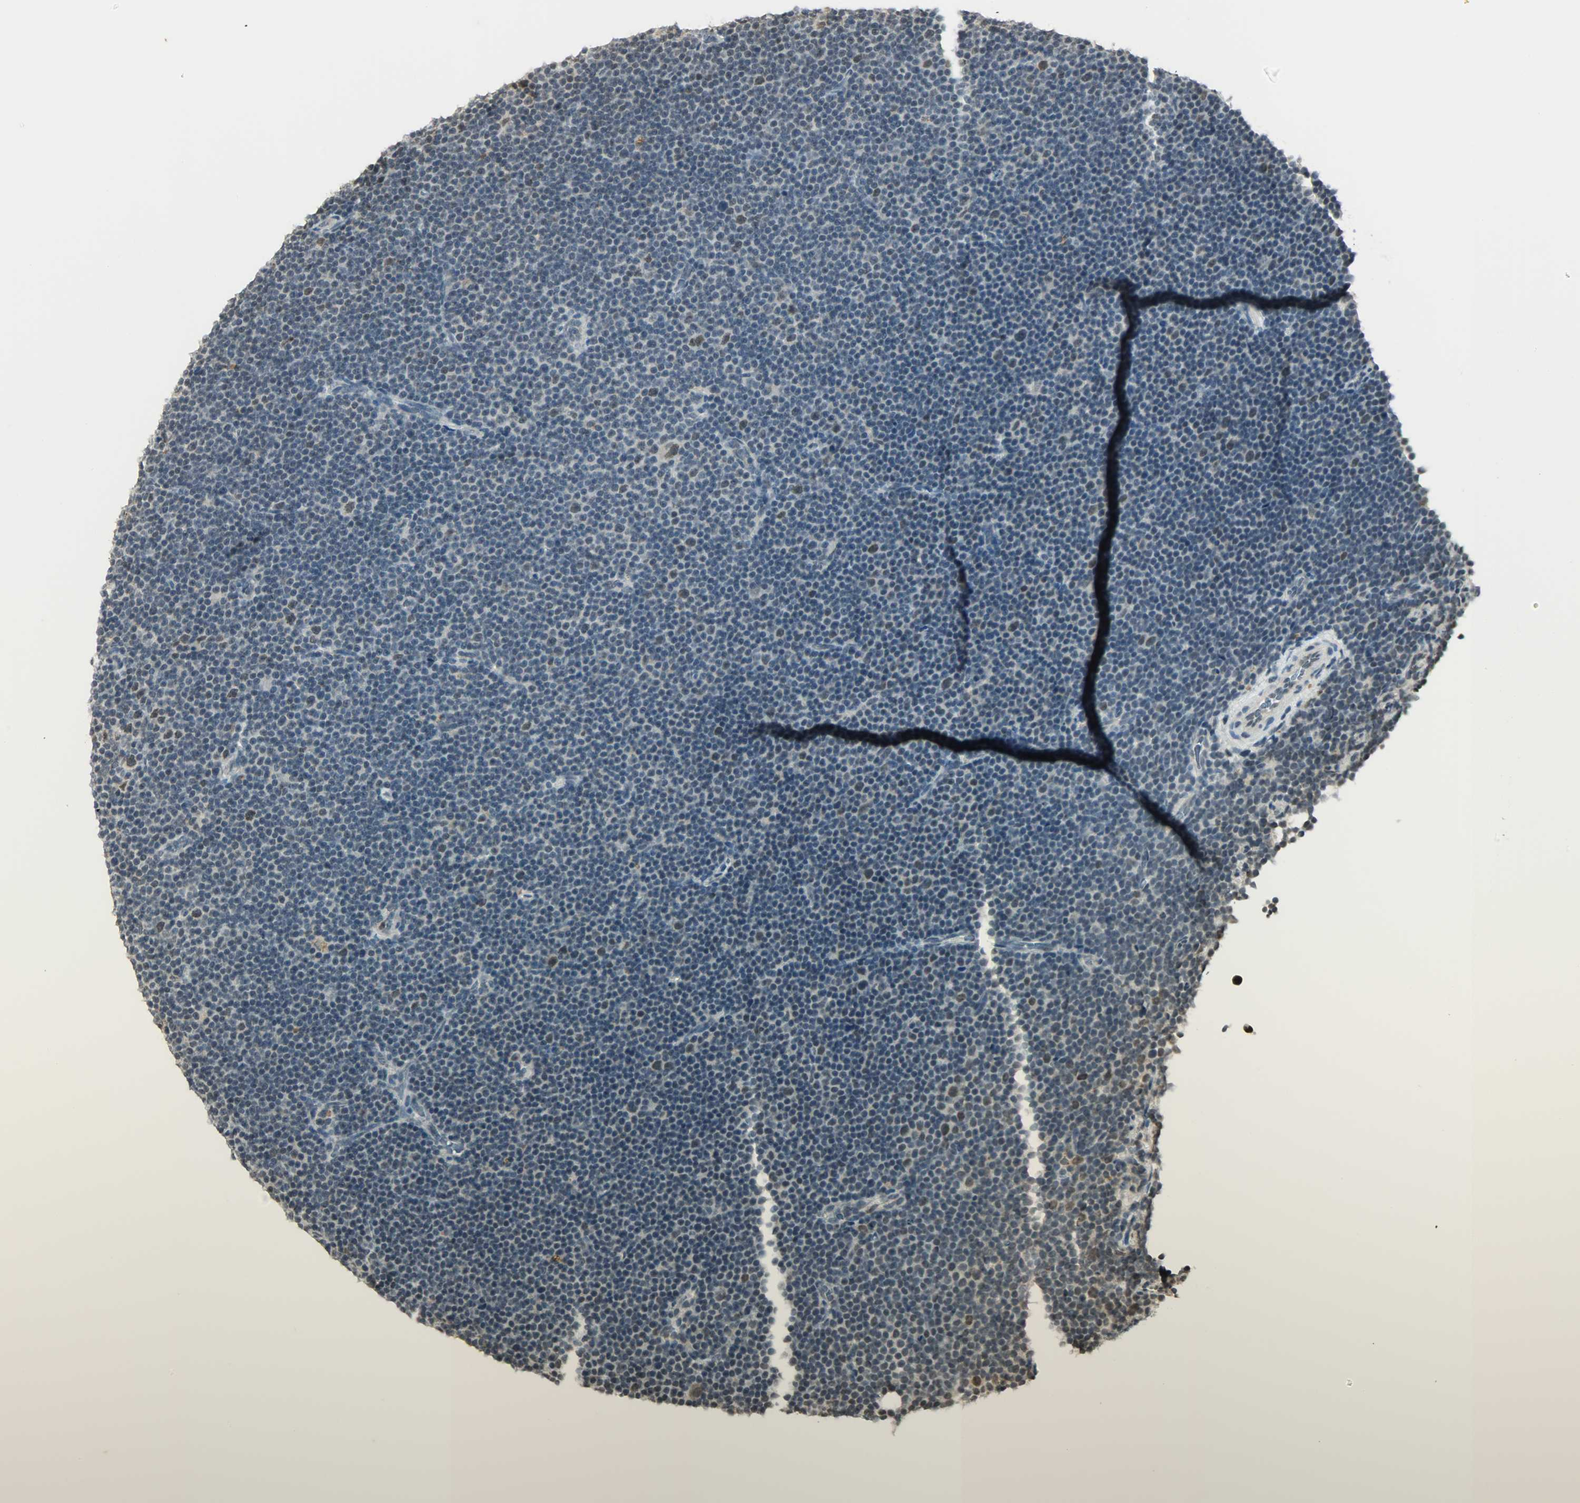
{"staining": {"intensity": "weak", "quantity": "<25%", "location": "nuclear"}, "tissue": "lymphoma", "cell_type": "Tumor cells", "image_type": "cancer", "snomed": [{"axis": "morphology", "description": "Malignant lymphoma, non-Hodgkin's type, Low grade"}, {"axis": "topography", "description": "Lymph node"}], "caption": "Lymphoma stained for a protein using IHC exhibits no positivity tumor cells.", "gene": "SMARCA5", "patient": {"sex": "female", "age": 67}}